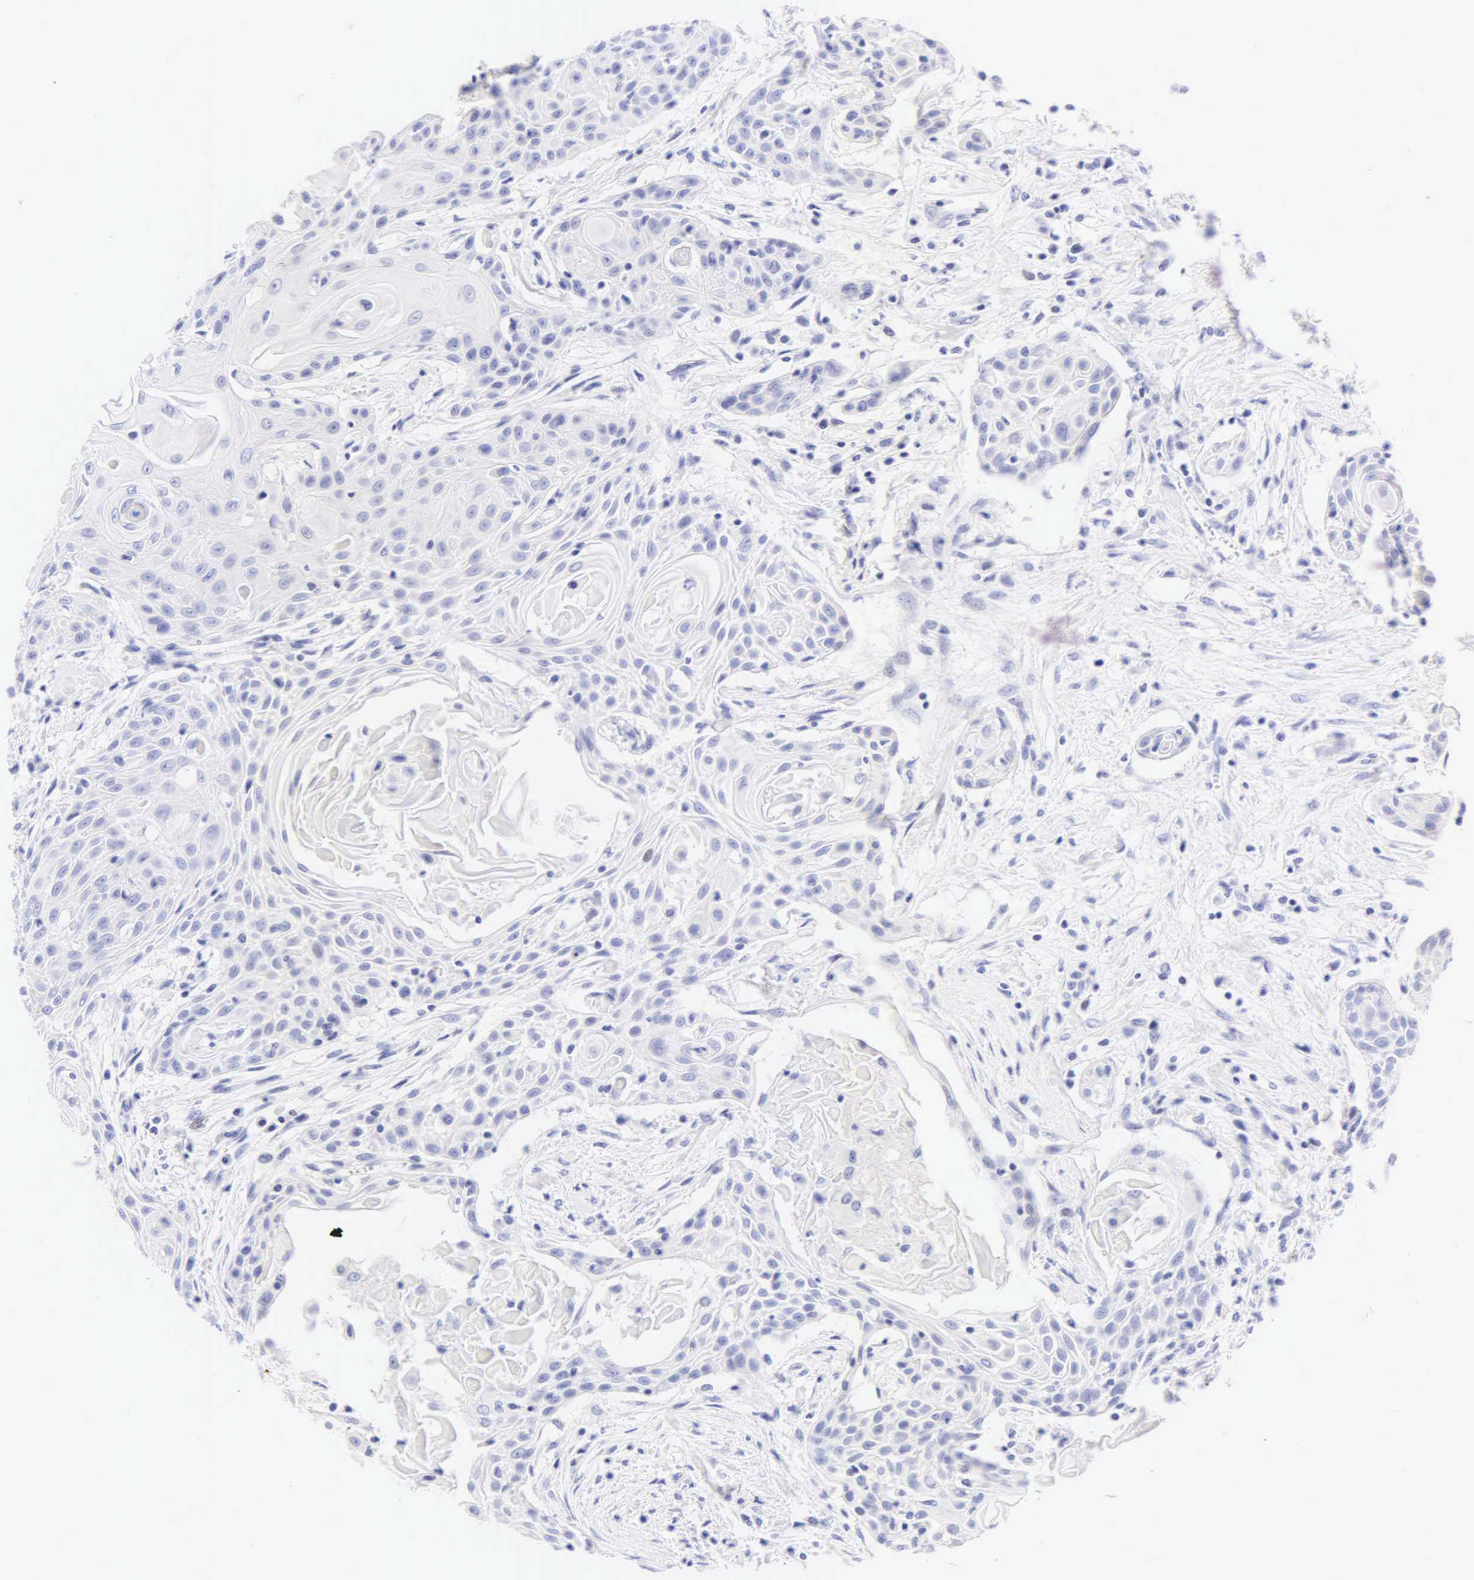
{"staining": {"intensity": "negative", "quantity": "none", "location": "none"}, "tissue": "head and neck cancer", "cell_type": "Tumor cells", "image_type": "cancer", "snomed": [{"axis": "morphology", "description": "Squamous cell carcinoma, NOS"}, {"axis": "morphology", "description": "Squamous cell carcinoma, metastatic, NOS"}, {"axis": "topography", "description": "Lymph node"}, {"axis": "topography", "description": "Salivary gland"}, {"axis": "topography", "description": "Head-Neck"}], "caption": "Immunohistochemistry (IHC) image of human metastatic squamous cell carcinoma (head and neck) stained for a protein (brown), which reveals no expression in tumor cells.", "gene": "DES", "patient": {"sex": "female", "age": 74}}